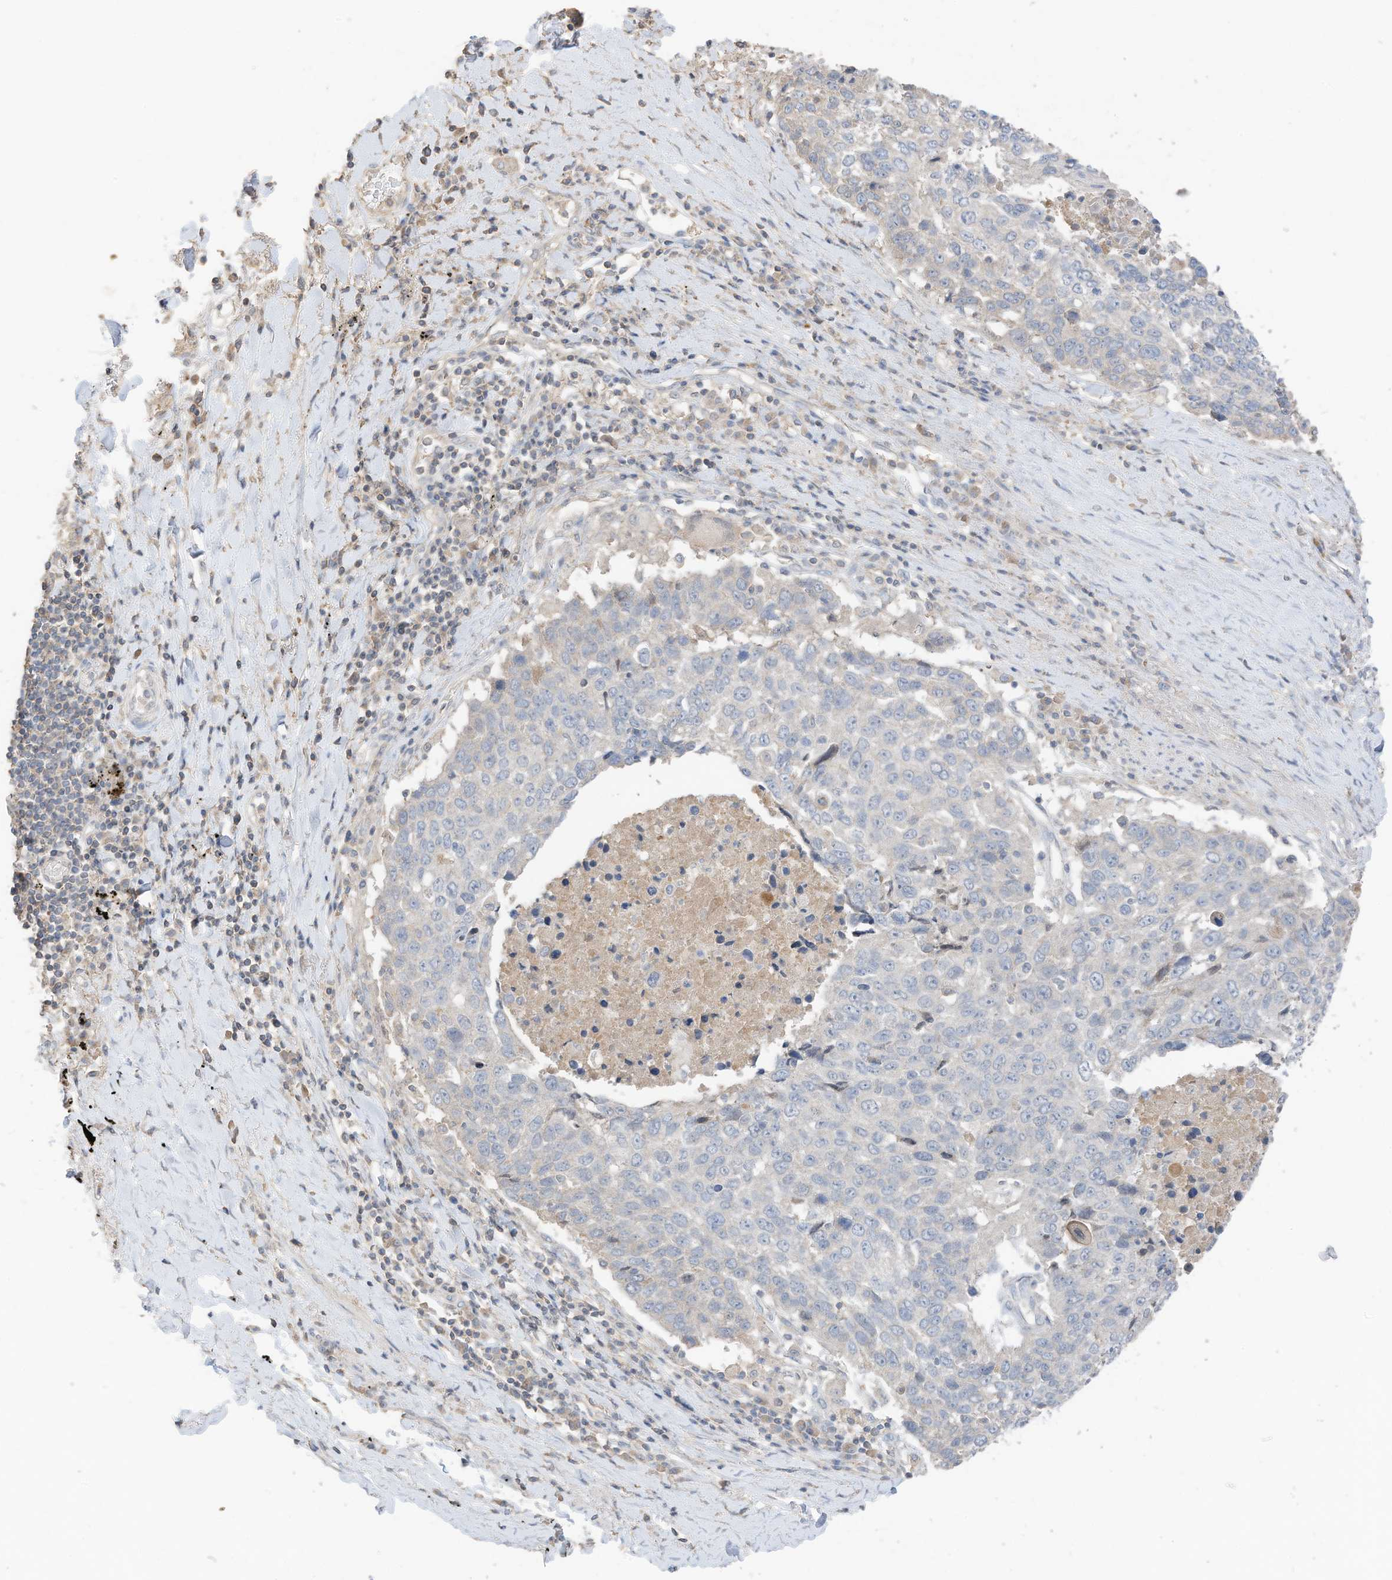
{"staining": {"intensity": "negative", "quantity": "none", "location": "none"}, "tissue": "lung cancer", "cell_type": "Tumor cells", "image_type": "cancer", "snomed": [{"axis": "morphology", "description": "Squamous cell carcinoma, NOS"}, {"axis": "topography", "description": "Lung"}], "caption": "Histopathology image shows no protein staining in tumor cells of lung squamous cell carcinoma tissue. (Brightfield microscopy of DAB immunohistochemistry (IHC) at high magnification).", "gene": "CAPN13", "patient": {"sex": "male", "age": 66}}